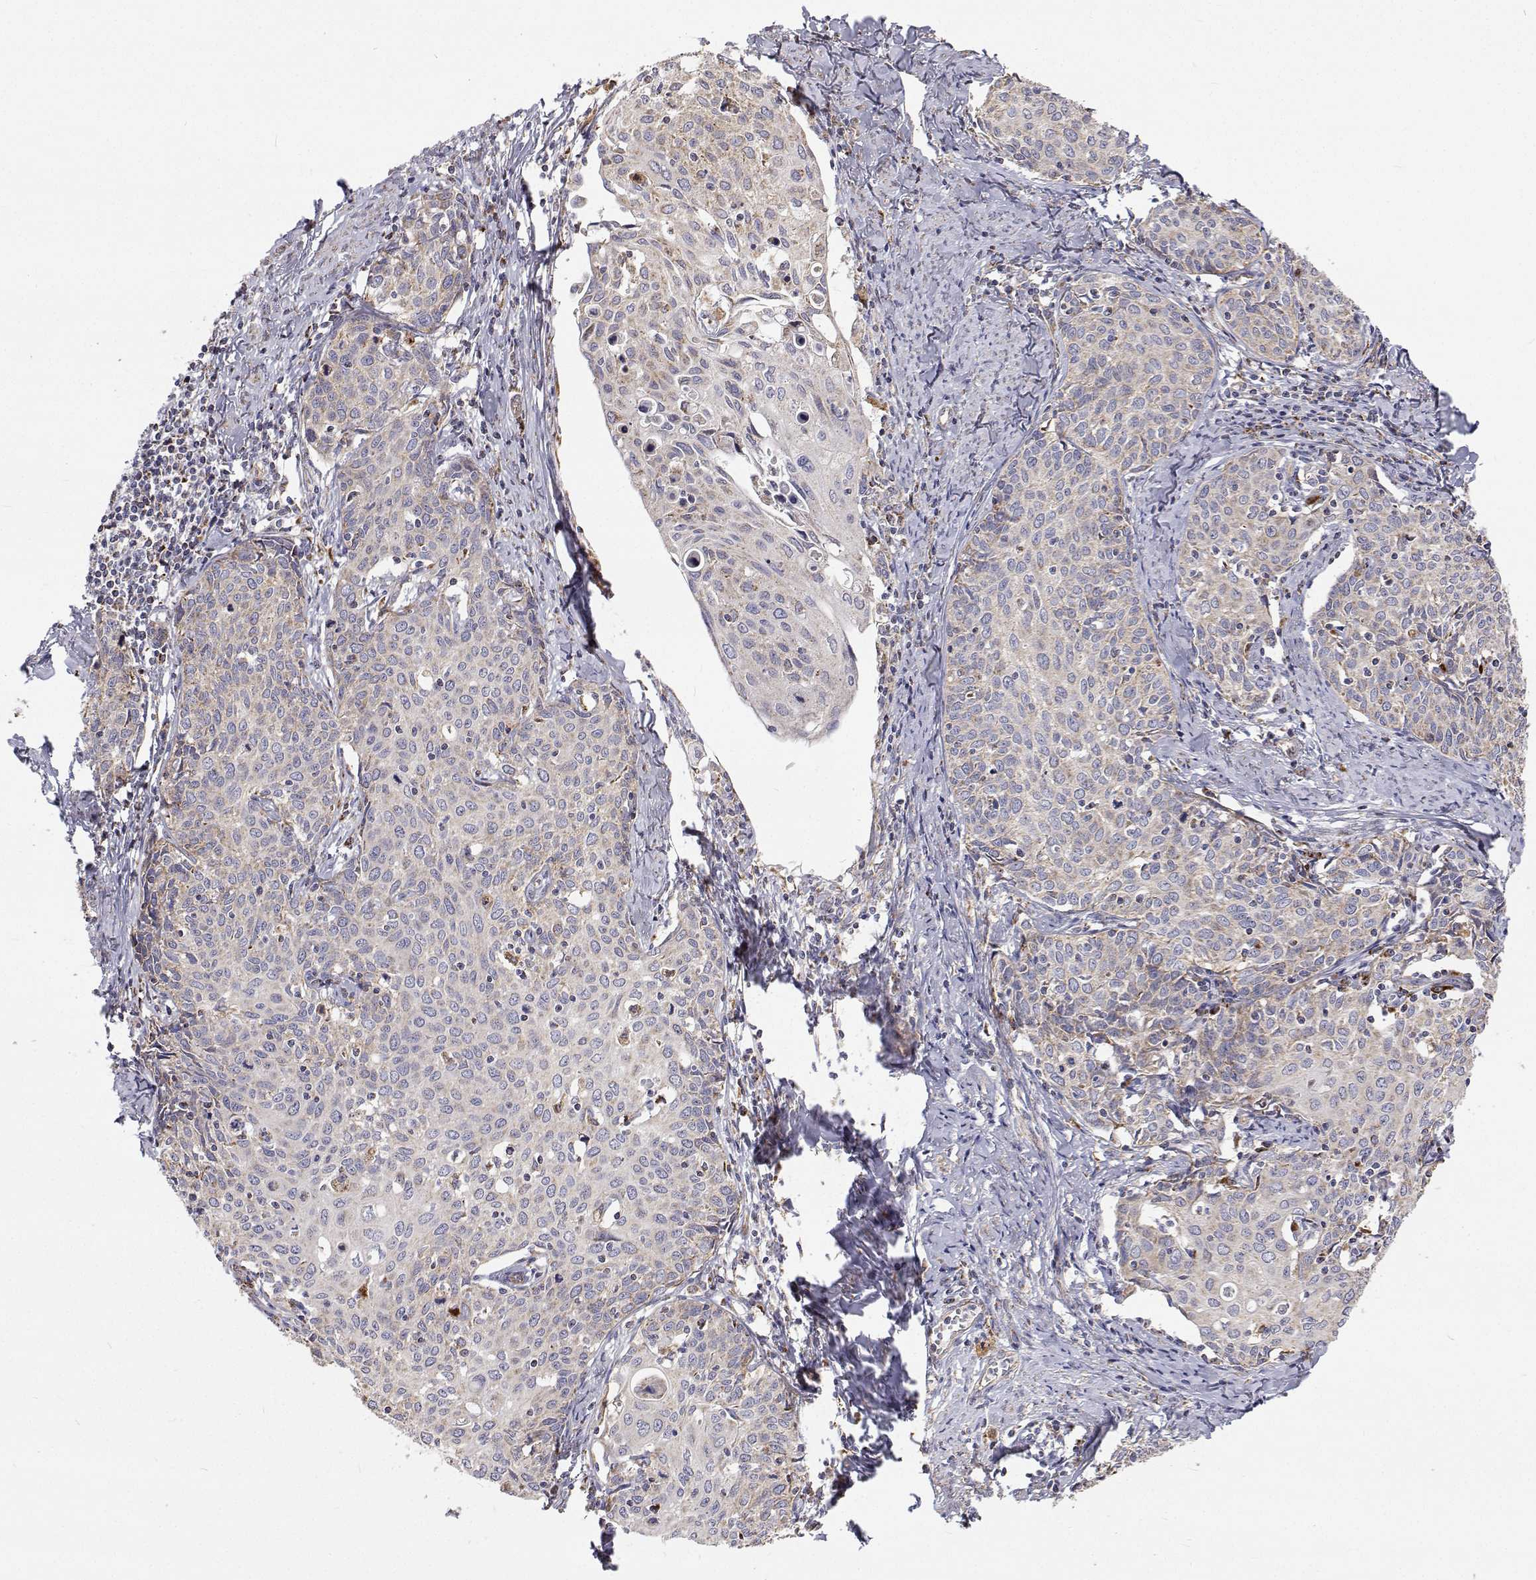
{"staining": {"intensity": "weak", "quantity": "<25%", "location": "cytoplasmic/membranous"}, "tissue": "cervical cancer", "cell_type": "Tumor cells", "image_type": "cancer", "snomed": [{"axis": "morphology", "description": "Squamous cell carcinoma, NOS"}, {"axis": "topography", "description": "Cervix"}], "caption": "DAB (3,3'-diaminobenzidine) immunohistochemical staining of cervical cancer displays no significant positivity in tumor cells.", "gene": "SPICE1", "patient": {"sex": "female", "age": 62}}